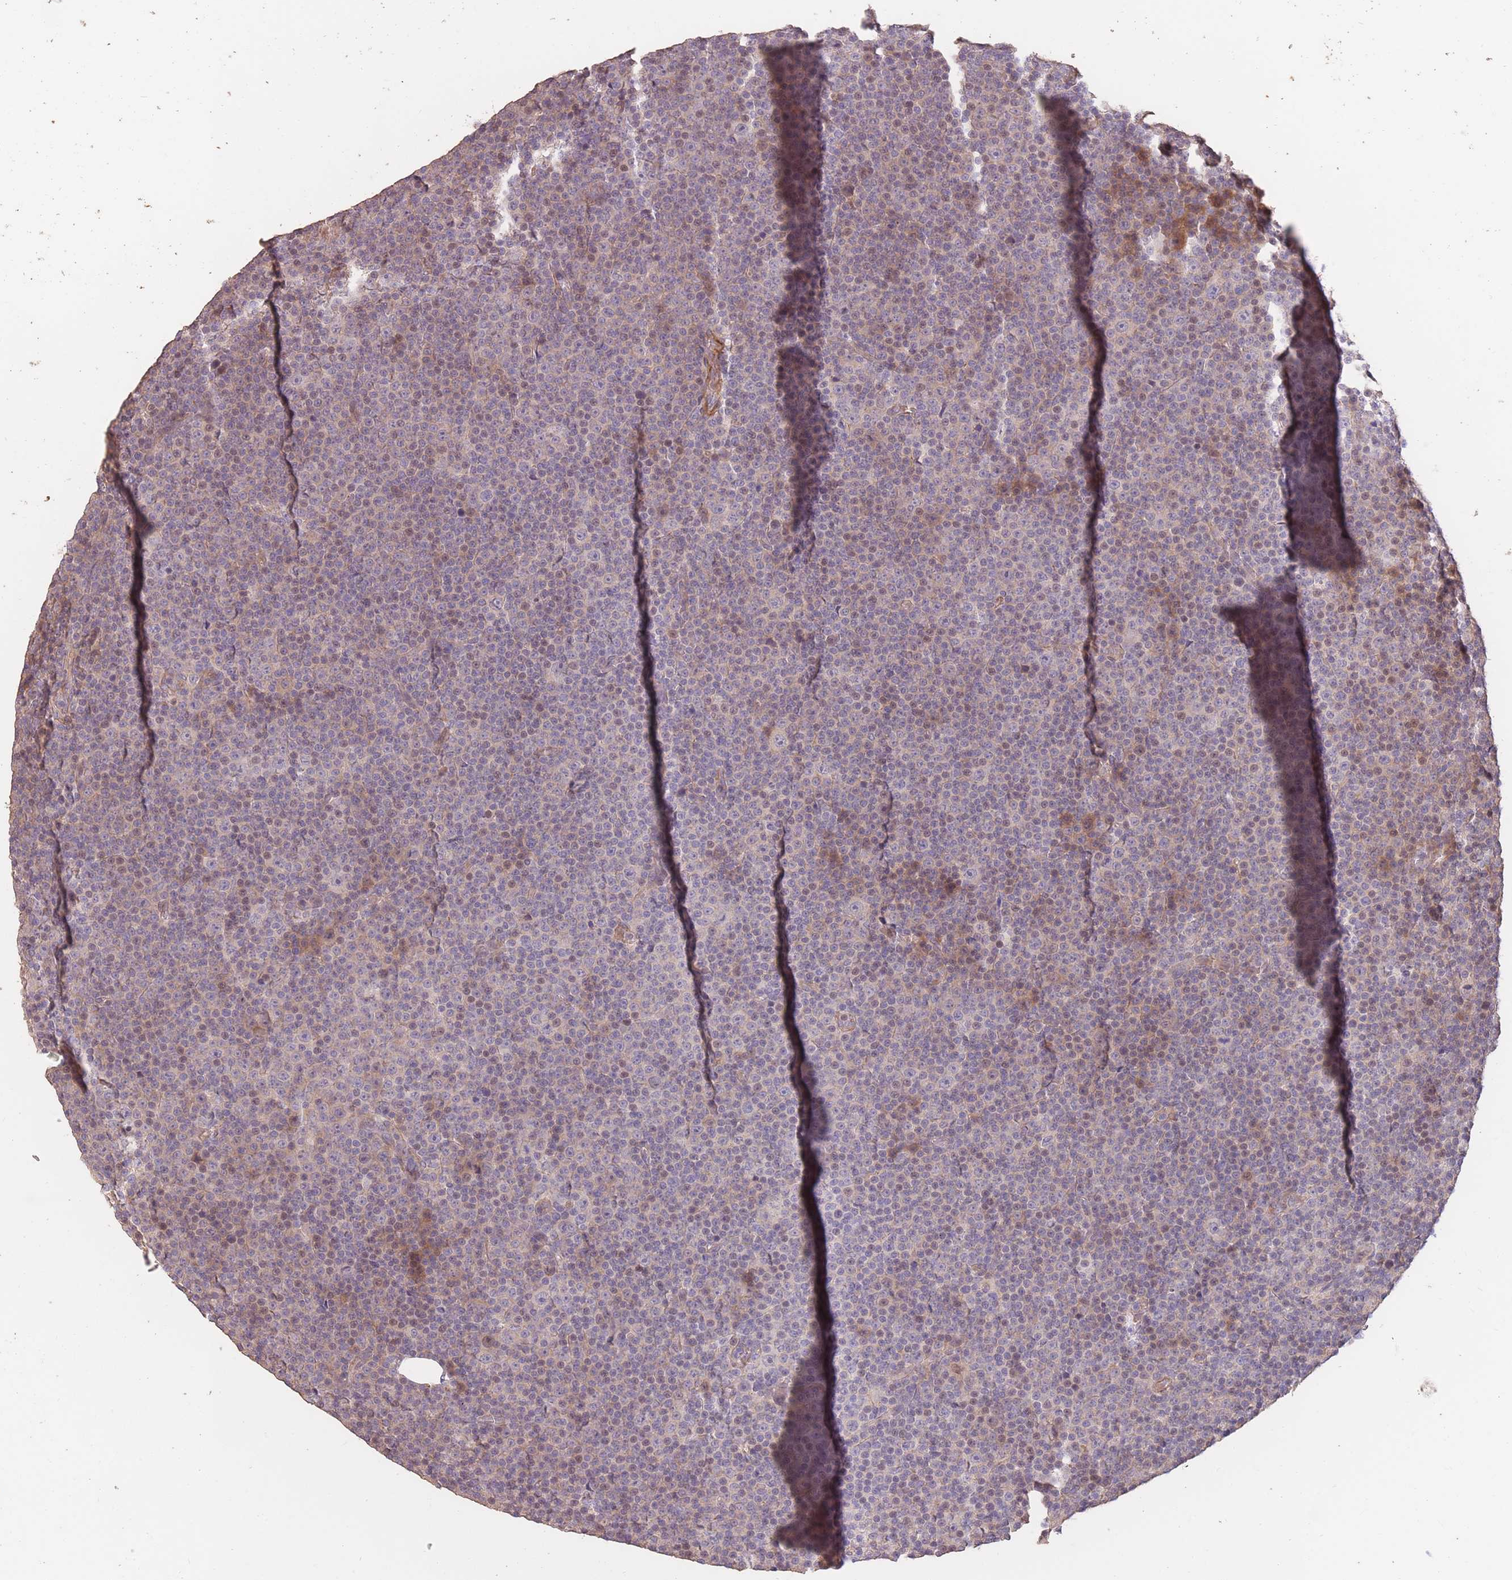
{"staining": {"intensity": "weak", "quantity": "25%-75%", "location": "cytoplasmic/membranous,nuclear"}, "tissue": "lymphoma", "cell_type": "Tumor cells", "image_type": "cancer", "snomed": [{"axis": "morphology", "description": "Malignant lymphoma, non-Hodgkin's type, Low grade"}, {"axis": "topography", "description": "Lymph node"}], "caption": "Malignant lymphoma, non-Hodgkin's type (low-grade) tissue shows weak cytoplasmic/membranous and nuclear expression in about 25%-75% of tumor cells", "gene": "NLRC4", "patient": {"sex": "female", "age": 67}}